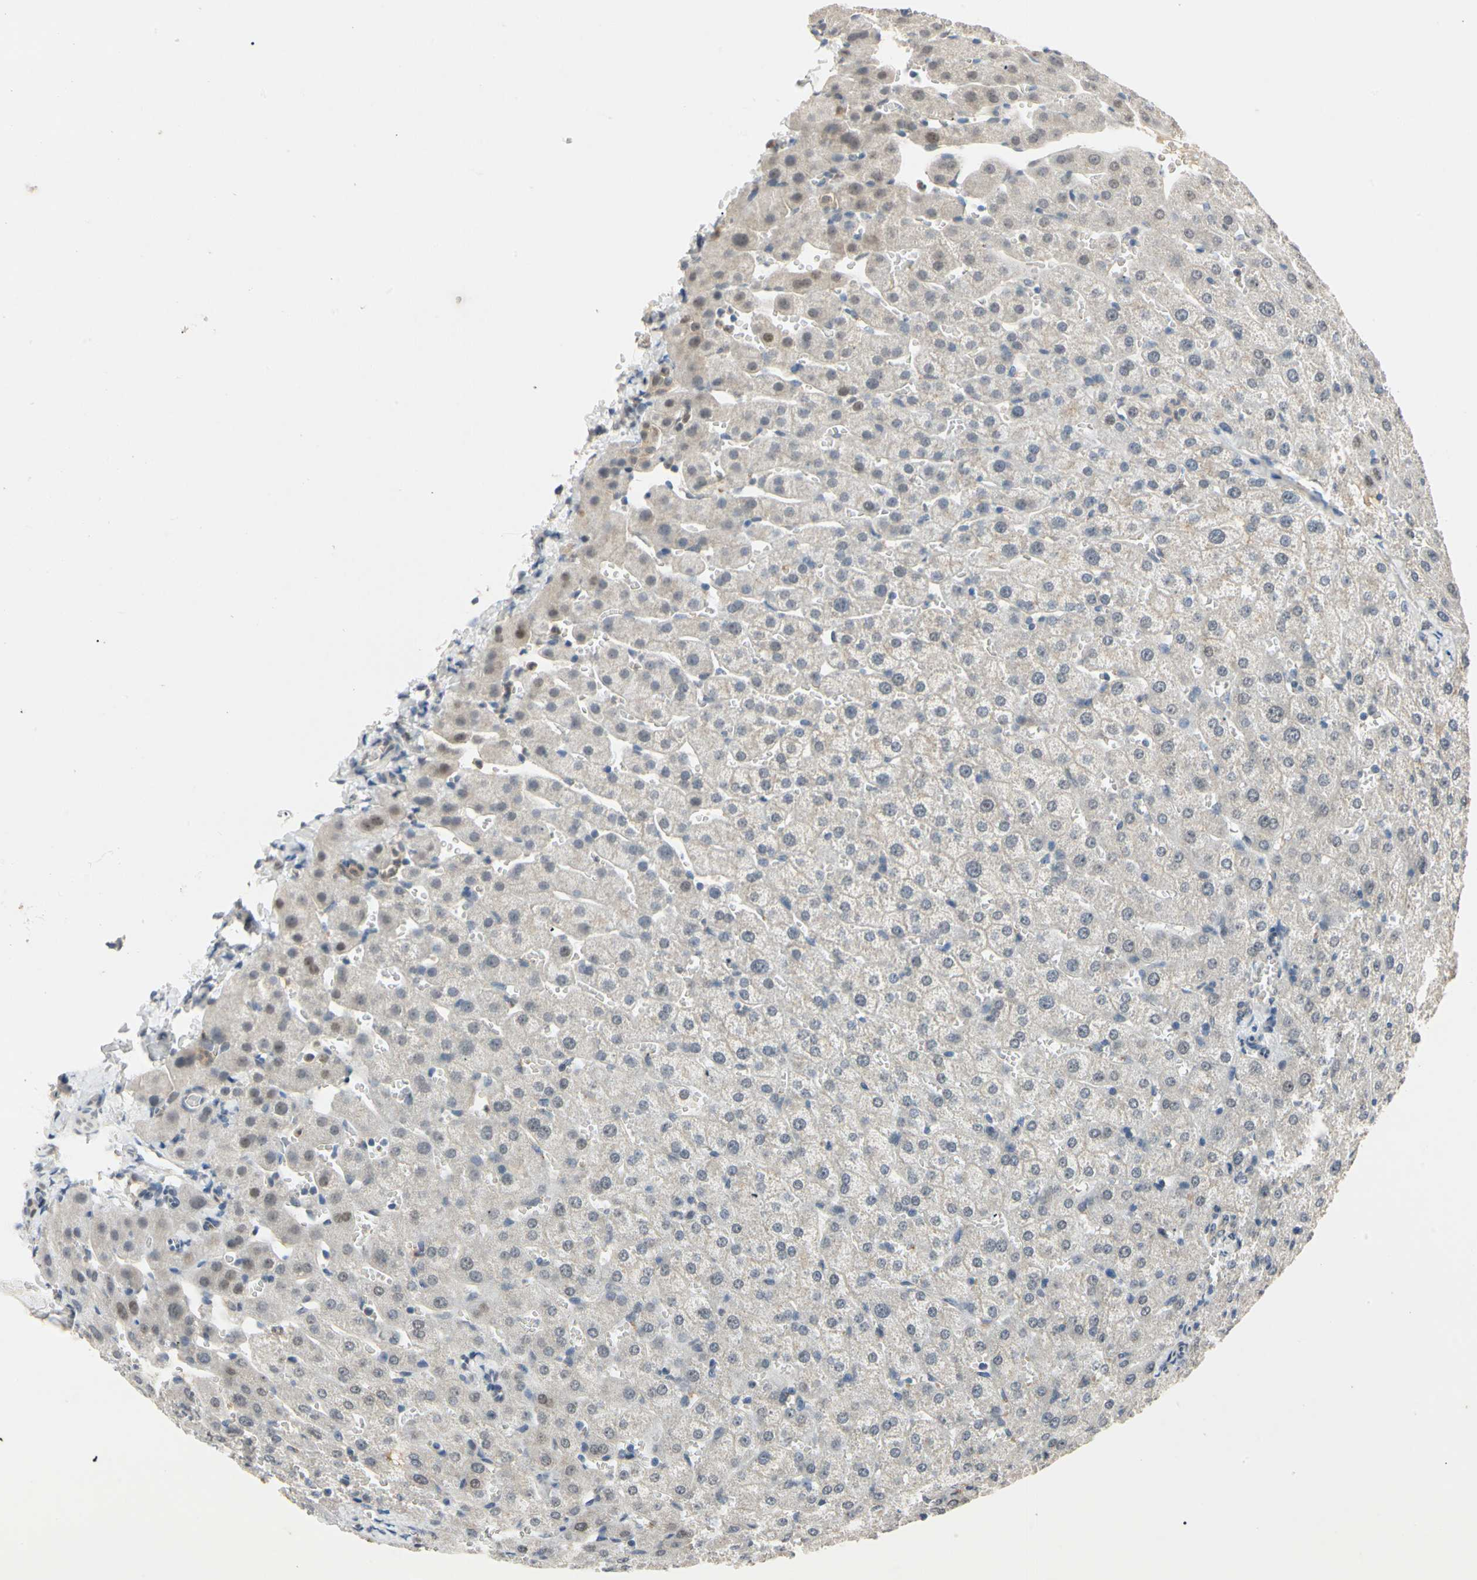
{"staining": {"intensity": "negative", "quantity": "none", "location": "none"}, "tissue": "liver", "cell_type": "Cholangiocytes", "image_type": "normal", "snomed": [{"axis": "morphology", "description": "Normal tissue, NOS"}, {"axis": "morphology", "description": "Fibrosis, NOS"}, {"axis": "topography", "description": "Liver"}], "caption": "This is a histopathology image of immunohistochemistry staining of normal liver, which shows no expression in cholangiocytes.", "gene": "RIOX2", "patient": {"sex": "female", "age": 29}}